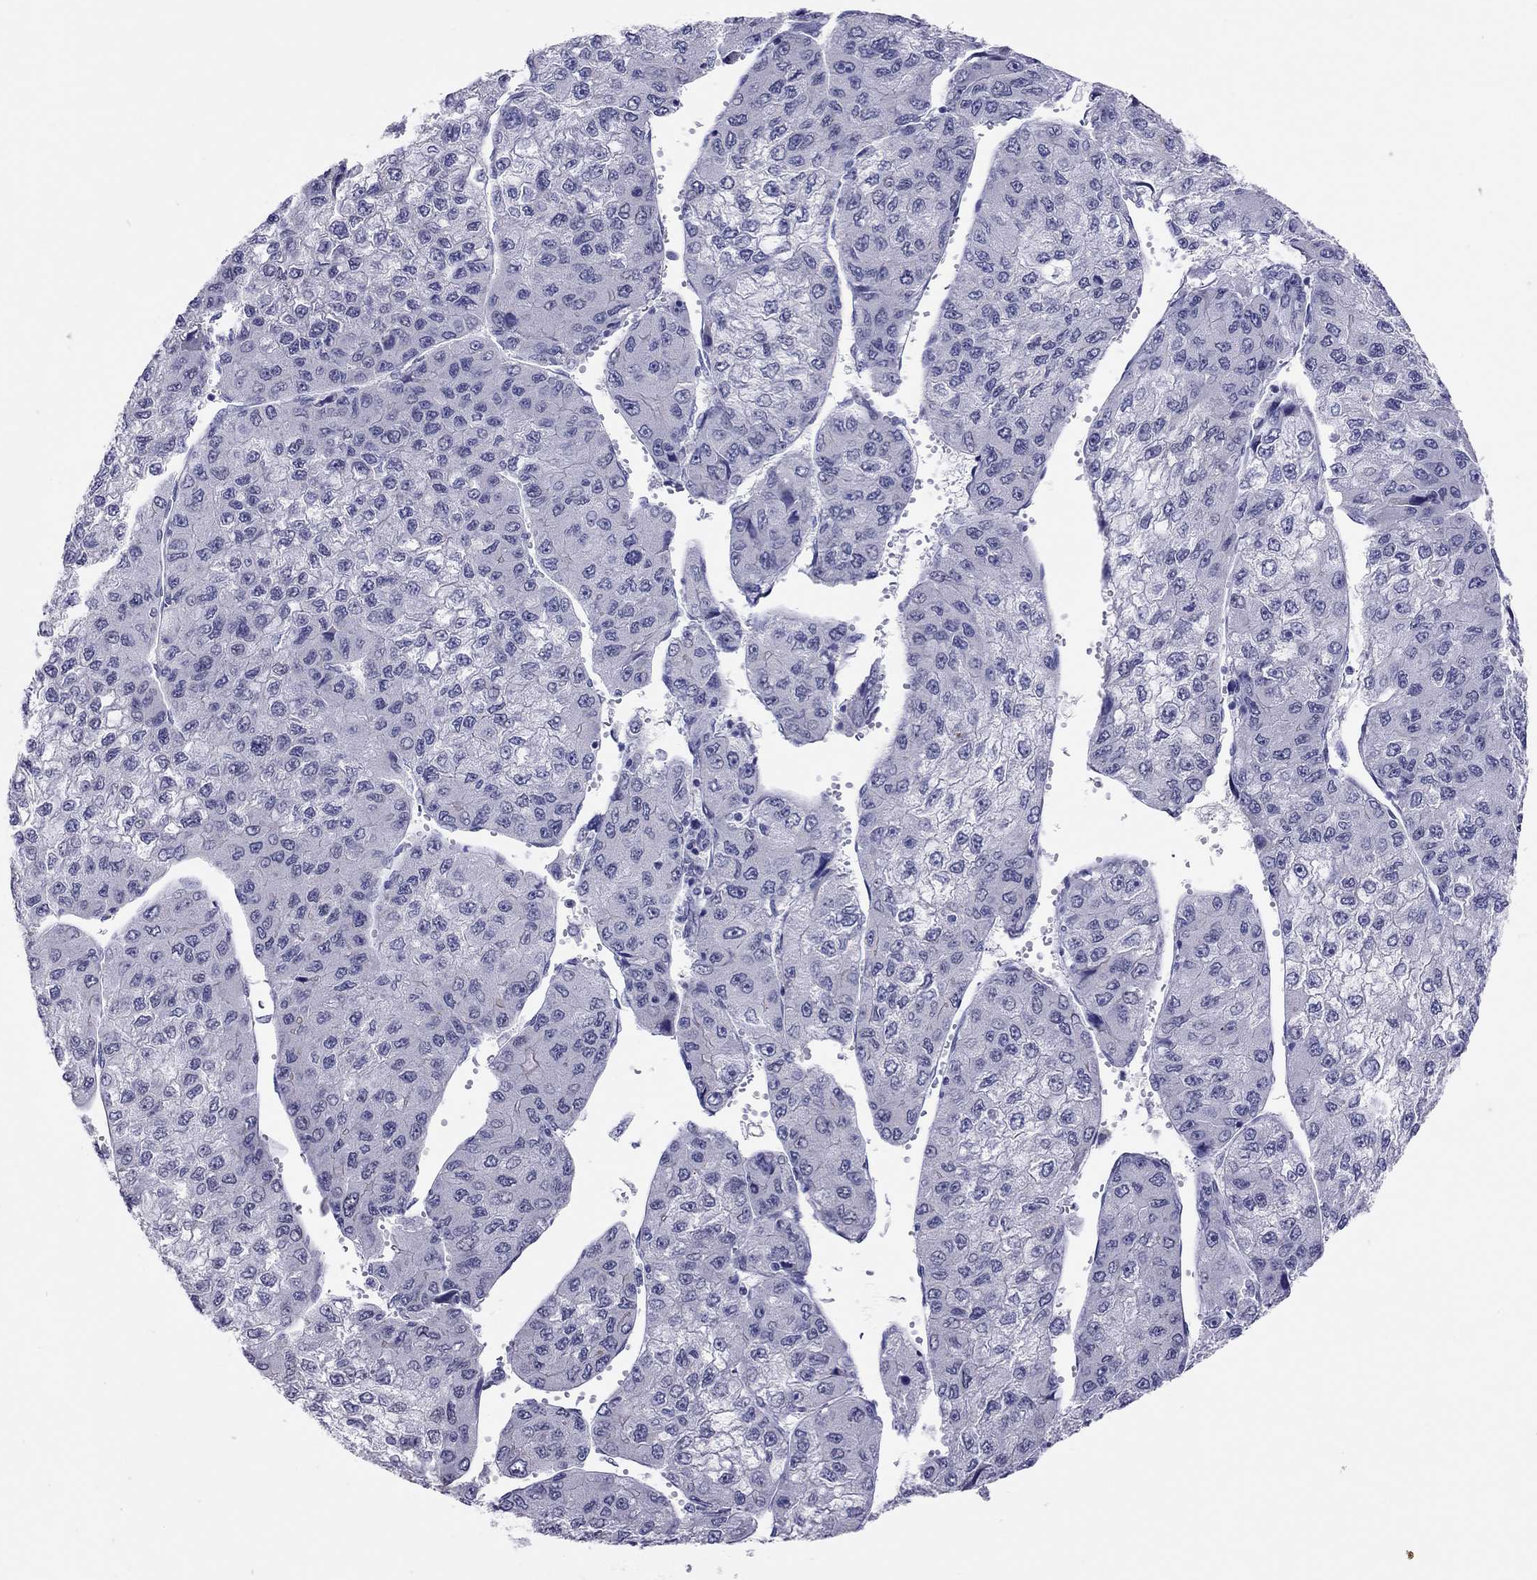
{"staining": {"intensity": "negative", "quantity": "none", "location": "none"}, "tissue": "liver cancer", "cell_type": "Tumor cells", "image_type": "cancer", "snomed": [{"axis": "morphology", "description": "Carcinoma, Hepatocellular, NOS"}, {"axis": "topography", "description": "Liver"}], "caption": "This is an IHC image of human liver hepatocellular carcinoma. There is no positivity in tumor cells.", "gene": "JHY", "patient": {"sex": "female", "age": 66}}